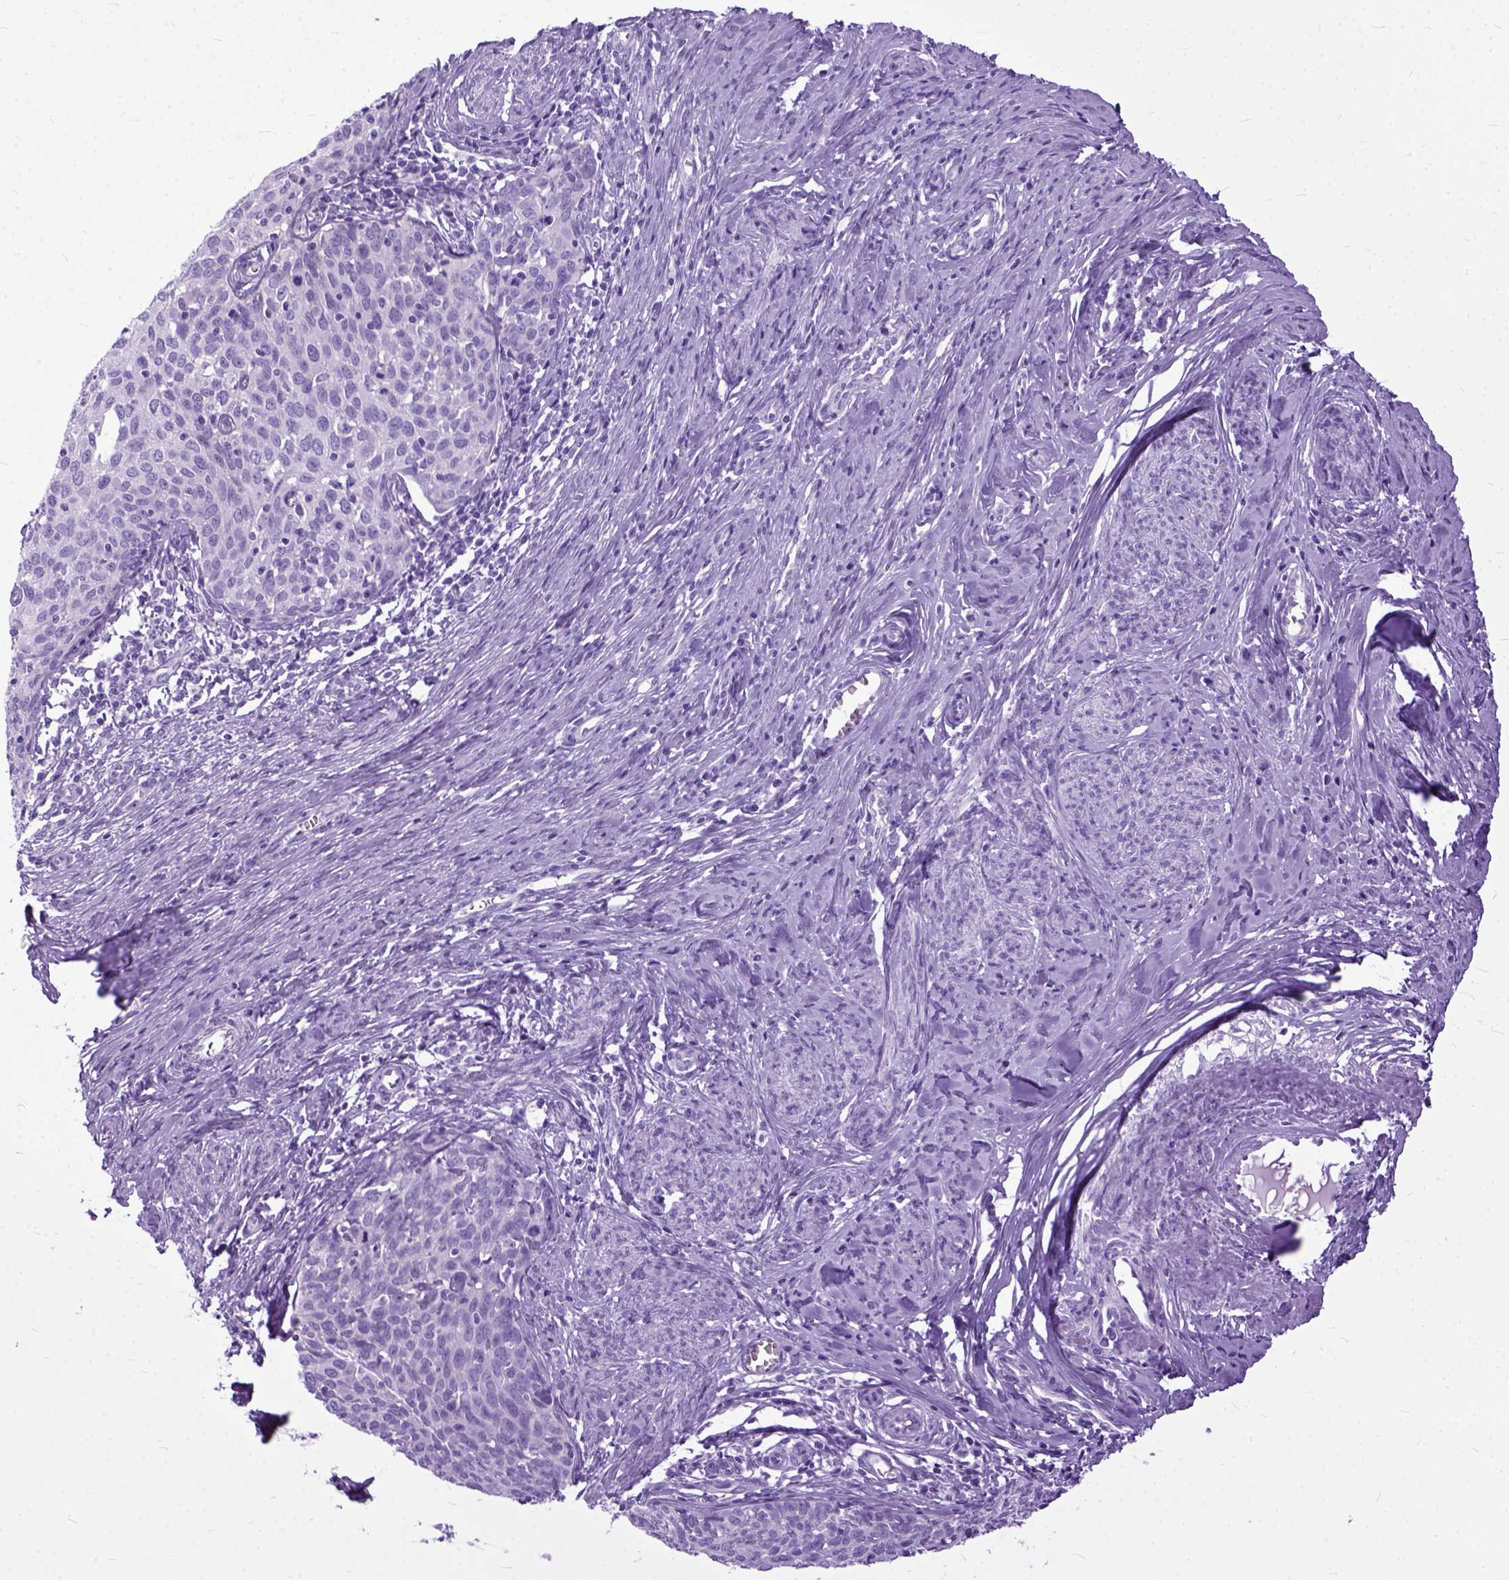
{"staining": {"intensity": "negative", "quantity": "none", "location": "none"}, "tissue": "cervical cancer", "cell_type": "Tumor cells", "image_type": "cancer", "snomed": [{"axis": "morphology", "description": "Squamous cell carcinoma, NOS"}, {"axis": "topography", "description": "Cervix"}], "caption": "High power microscopy image of an immunohistochemistry photomicrograph of cervical squamous cell carcinoma, revealing no significant positivity in tumor cells. (Stains: DAB (3,3'-diaminobenzidine) immunohistochemistry (IHC) with hematoxylin counter stain, Microscopy: brightfield microscopy at high magnification).", "gene": "GNGT1", "patient": {"sex": "female", "age": 62}}